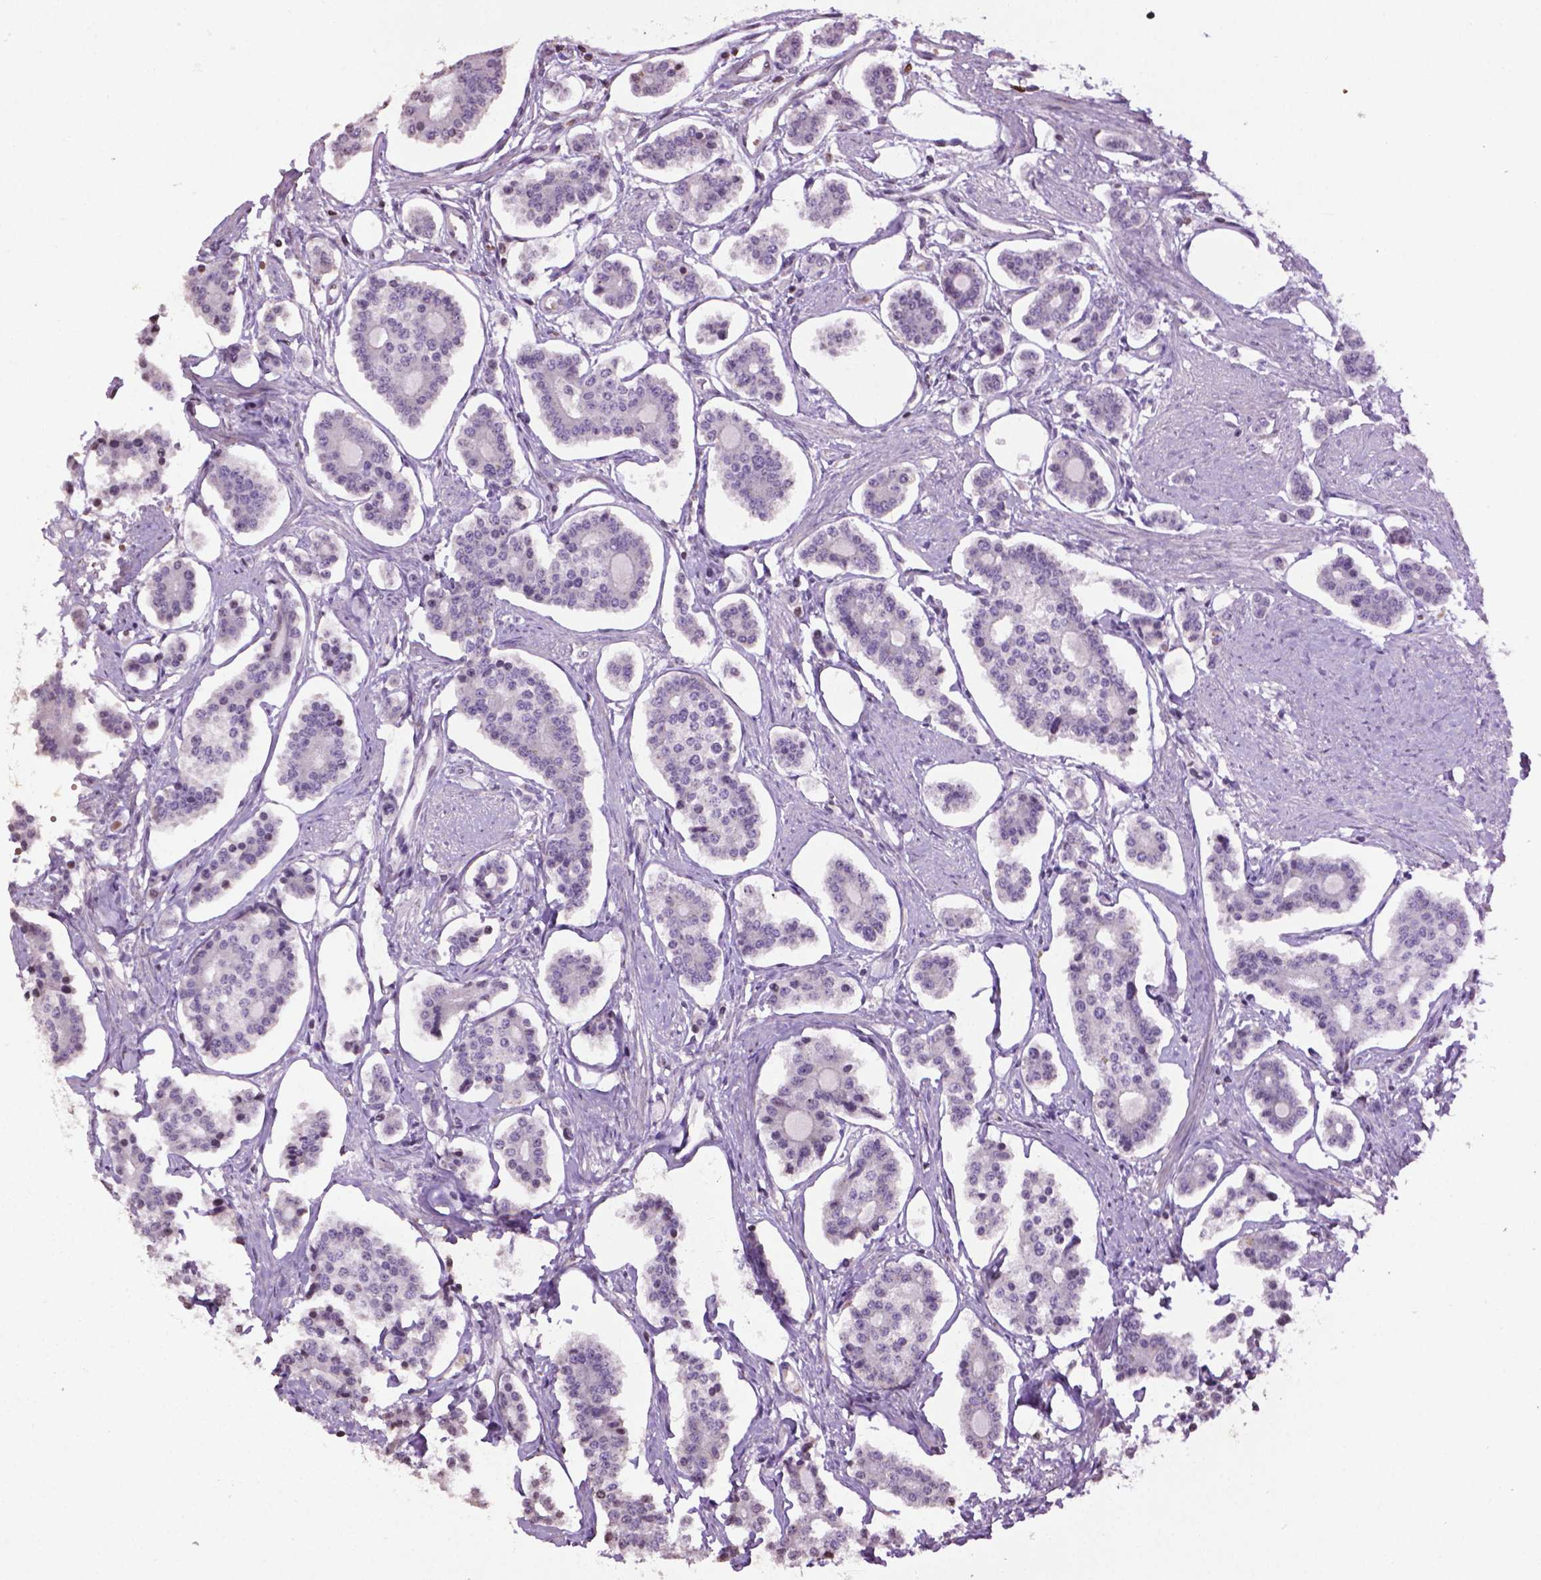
{"staining": {"intensity": "negative", "quantity": "none", "location": "none"}, "tissue": "carcinoid", "cell_type": "Tumor cells", "image_type": "cancer", "snomed": [{"axis": "morphology", "description": "Carcinoid, malignant, NOS"}, {"axis": "topography", "description": "Small intestine"}], "caption": "There is no significant expression in tumor cells of malignant carcinoid.", "gene": "NTNG2", "patient": {"sex": "female", "age": 65}}